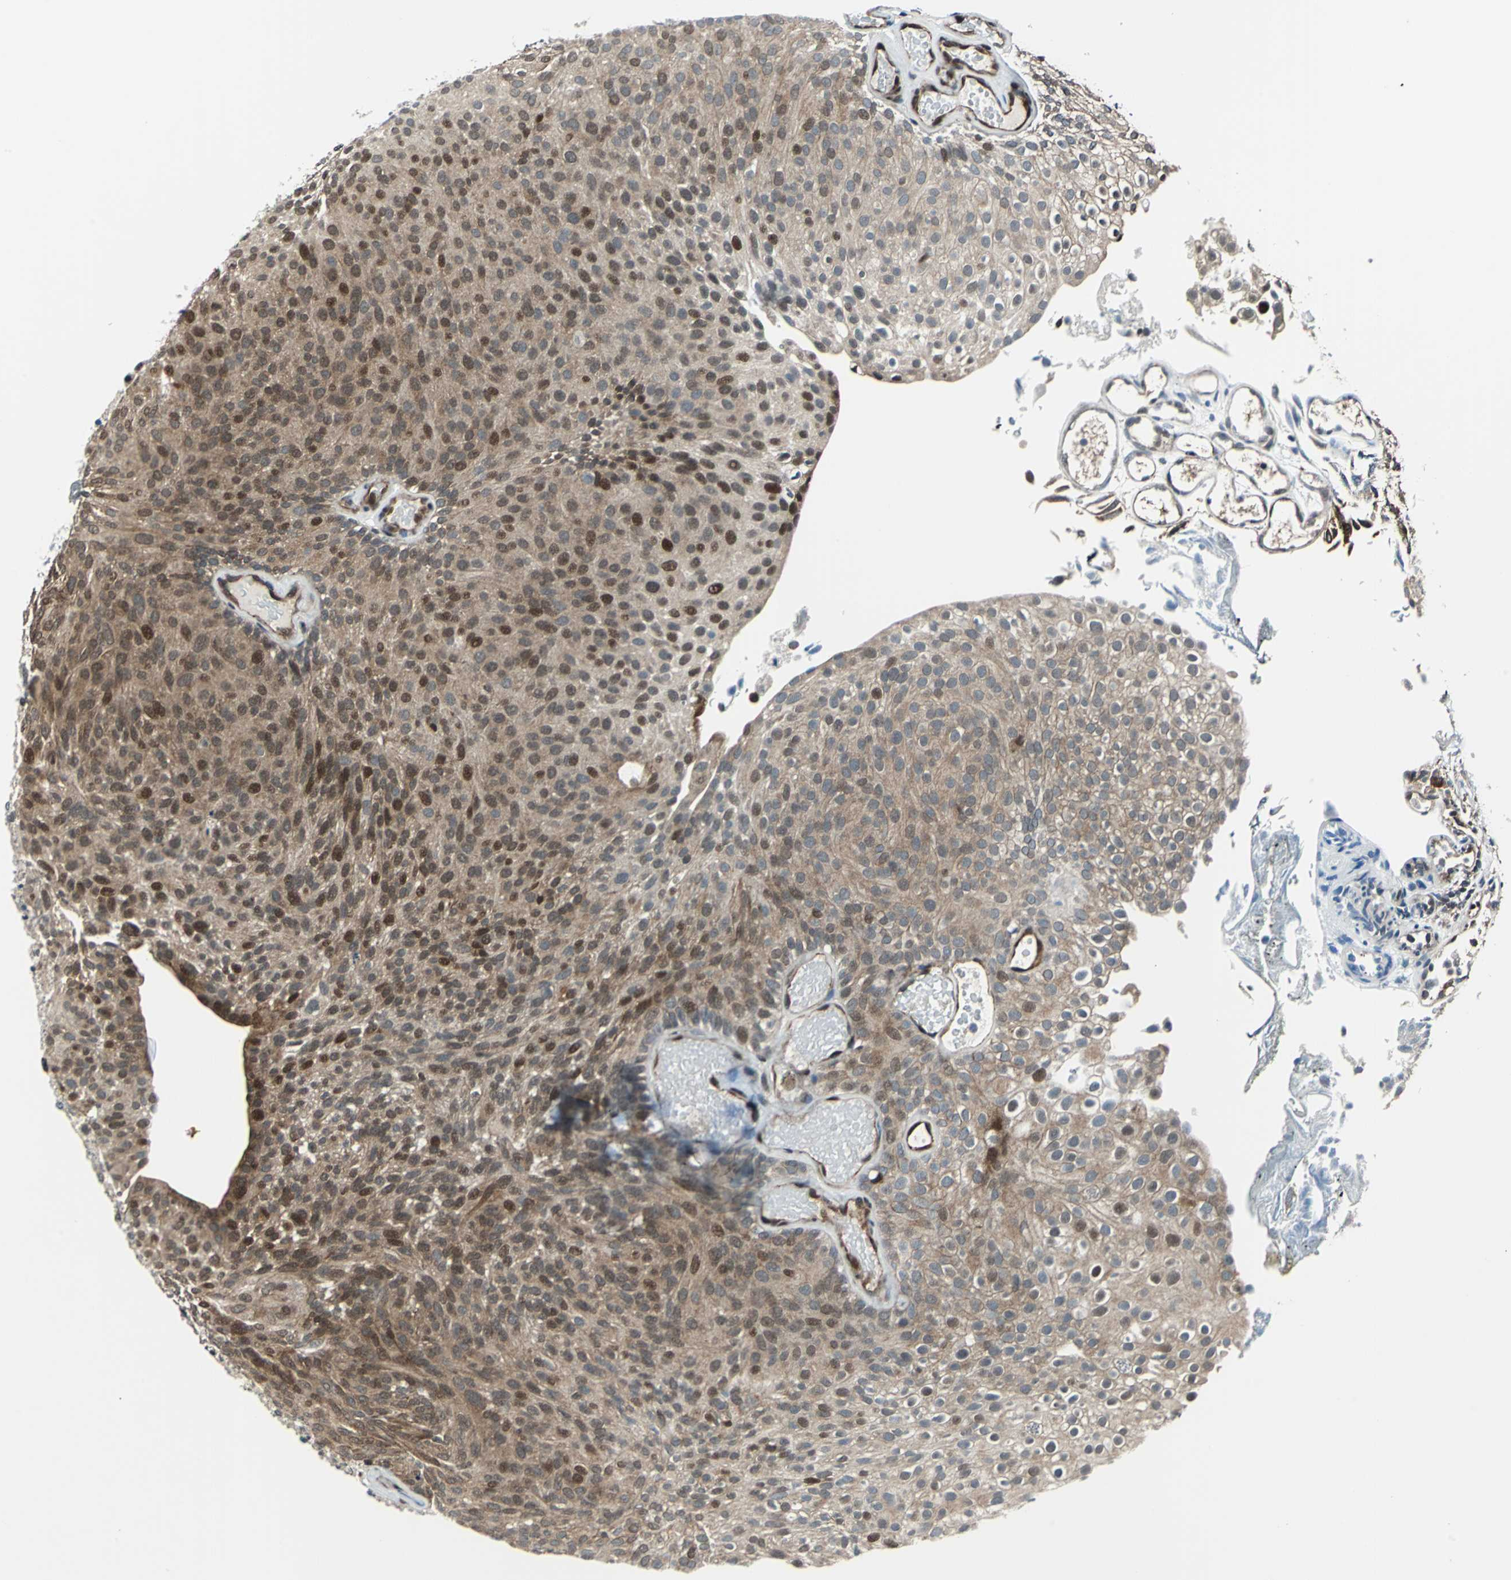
{"staining": {"intensity": "moderate", "quantity": ">75%", "location": "cytoplasmic/membranous,nuclear"}, "tissue": "urothelial cancer", "cell_type": "Tumor cells", "image_type": "cancer", "snomed": [{"axis": "morphology", "description": "Urothelial carcinoma, Low grade"}, {"axis": "topography", "description": "Urinary bladder"}], "caption": "Protein positivity by immunohistochemistry displays moderate cytoplasmic/membranous and nuclear expression in approximately >75% of tumor cells in urothelial cancer.", "gene": "POLR3K", "patient": {"sex": "male", "age": 78}}